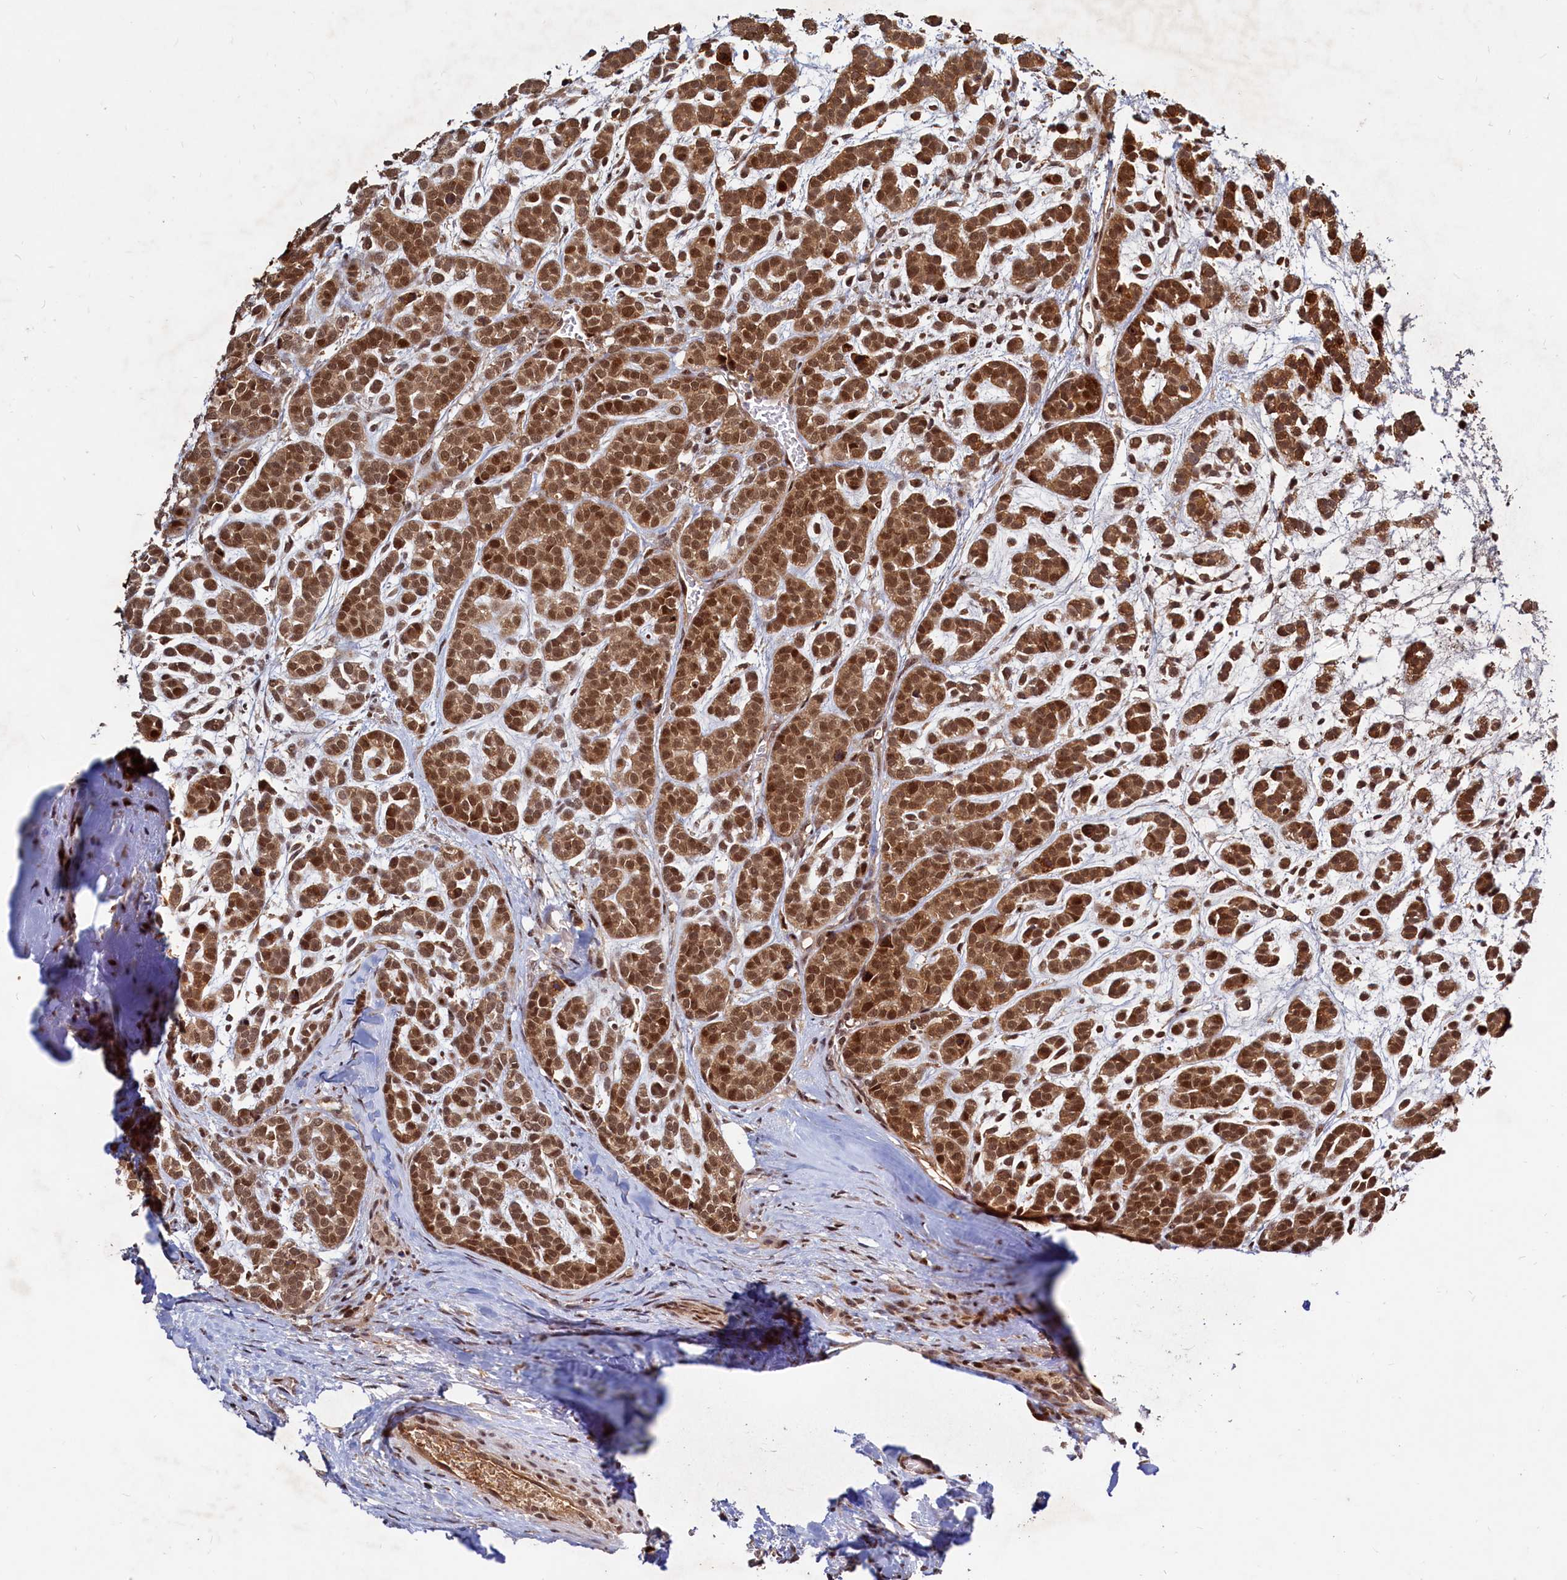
{"staining": {"intensity": "strong", "quantity": ">75%", "location": "cytoplasmic/membranous,nuclear"}, "tissue": "head and neck cancer", "cell_type": "Tumor cells", "image_type": "cancer", "snomed": [{"axis": "morphology", "description": "Adenocarcinoma, NOS"}, {"axis": "morphology", "description": "Adenoma, NOS"}, {"axis": "topography", "description": "Head-Neck"}], "caption": "Brown immunohistochemical staining in human head and neck adenocarcinoma demonstrates strong cytoplasmic/membranous and nuclear positivity in approximately >75% of tumor cells. Nuclei are stained in blue.", "gene": "TRAPPC4", "patient": {"sex": "female", "age": 55}}